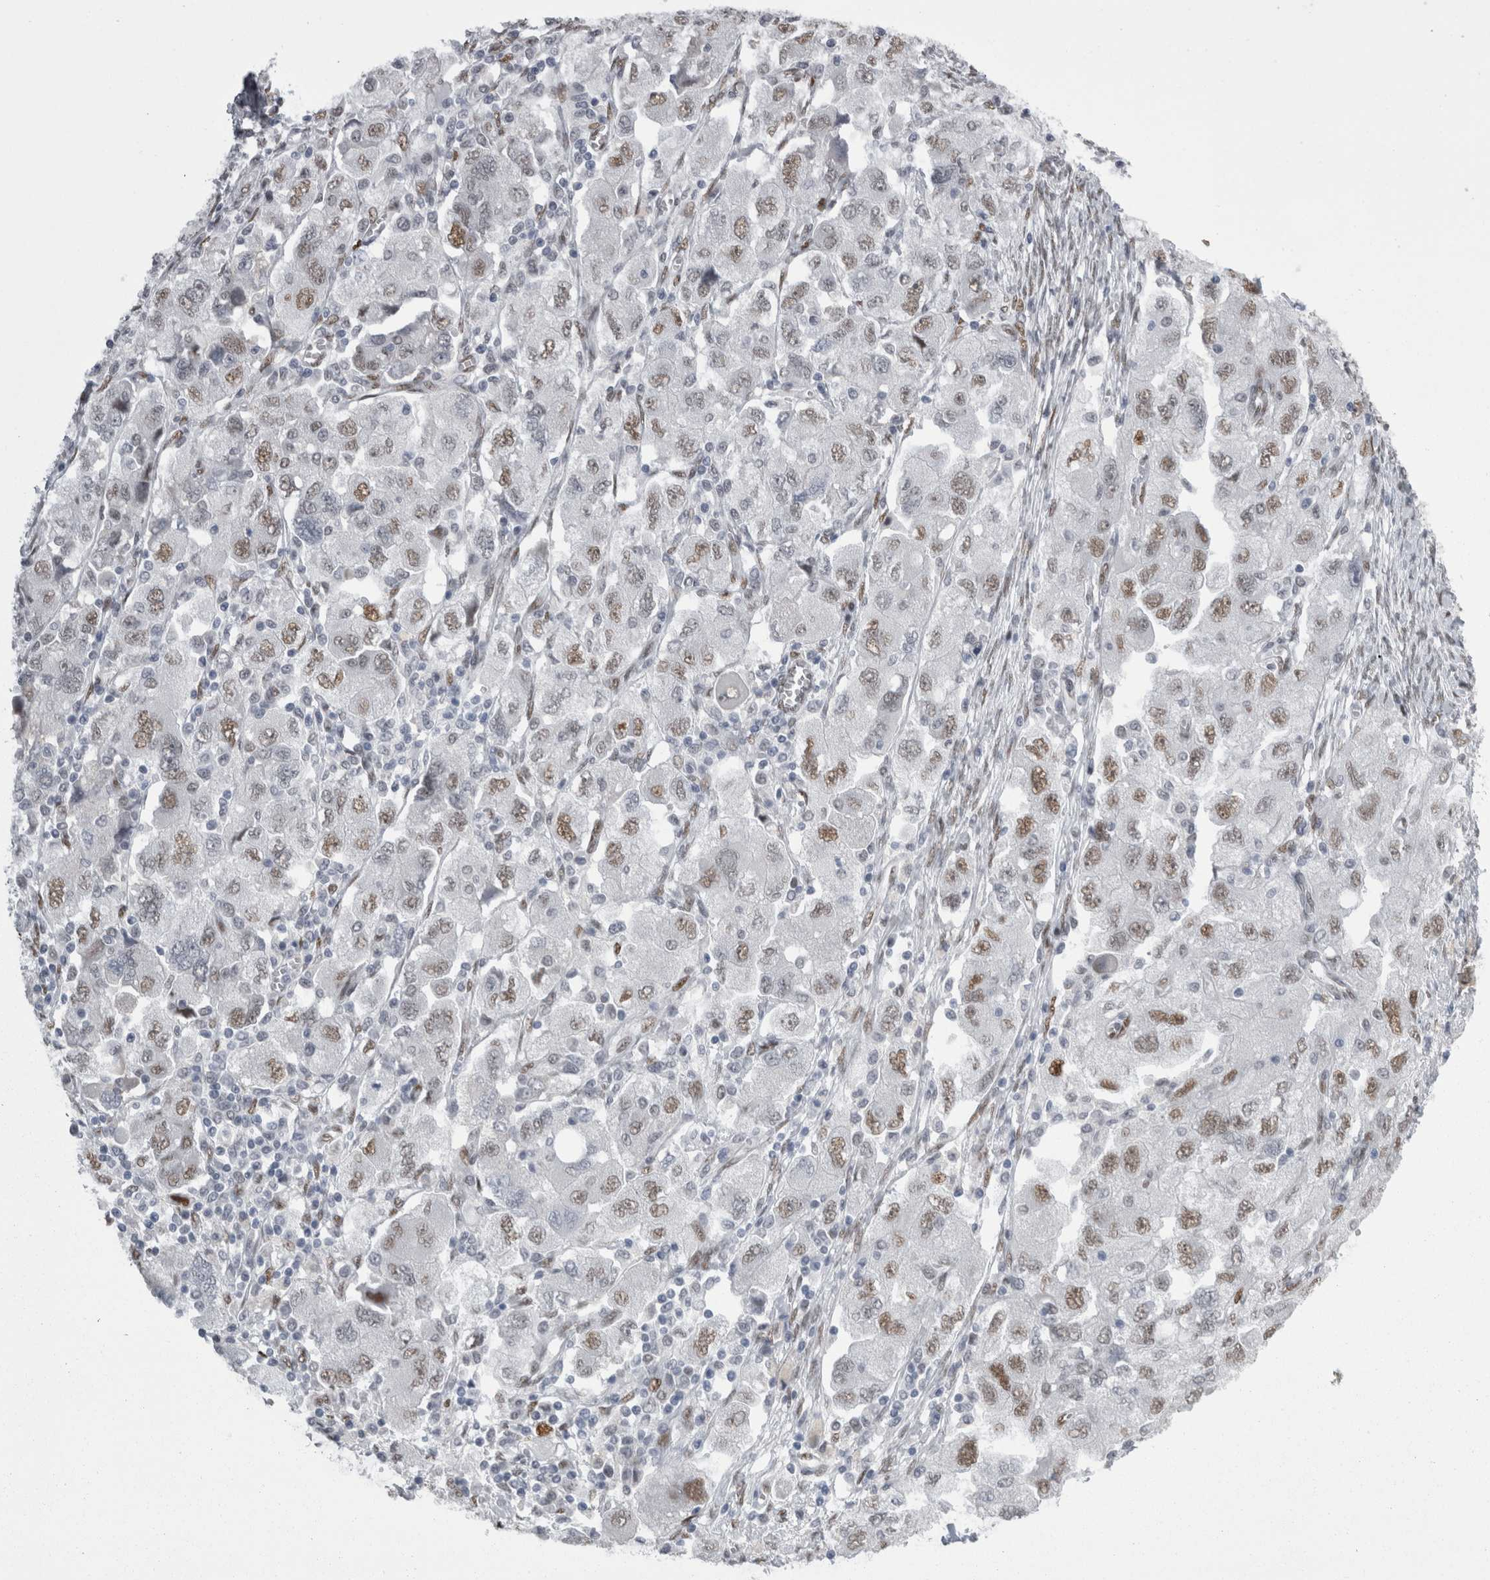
{"staining": {"intensity": "weak", "quantity": "25%-75%", "location": "nuclear"}, "tissue": "ovarian cancer", "cell_type": "Tumor cells", "image_type": "cancer", "snomed": [{"axis": "morphology", "description": "Carcinoma, NOS"}, {"axis": "morphology", "description": "Cystadenocarcinoma, serous, NOS"}, {"axis": "topography", "description": "Ovary"}], "caption": "Protein staining of carcinoma (ovarian) tissue exhibits weak nuclear staining in approximately 25%-75% of tumor cells.", "gene": "C1orf54", "patient": {"sex": "female", "age": 69}}